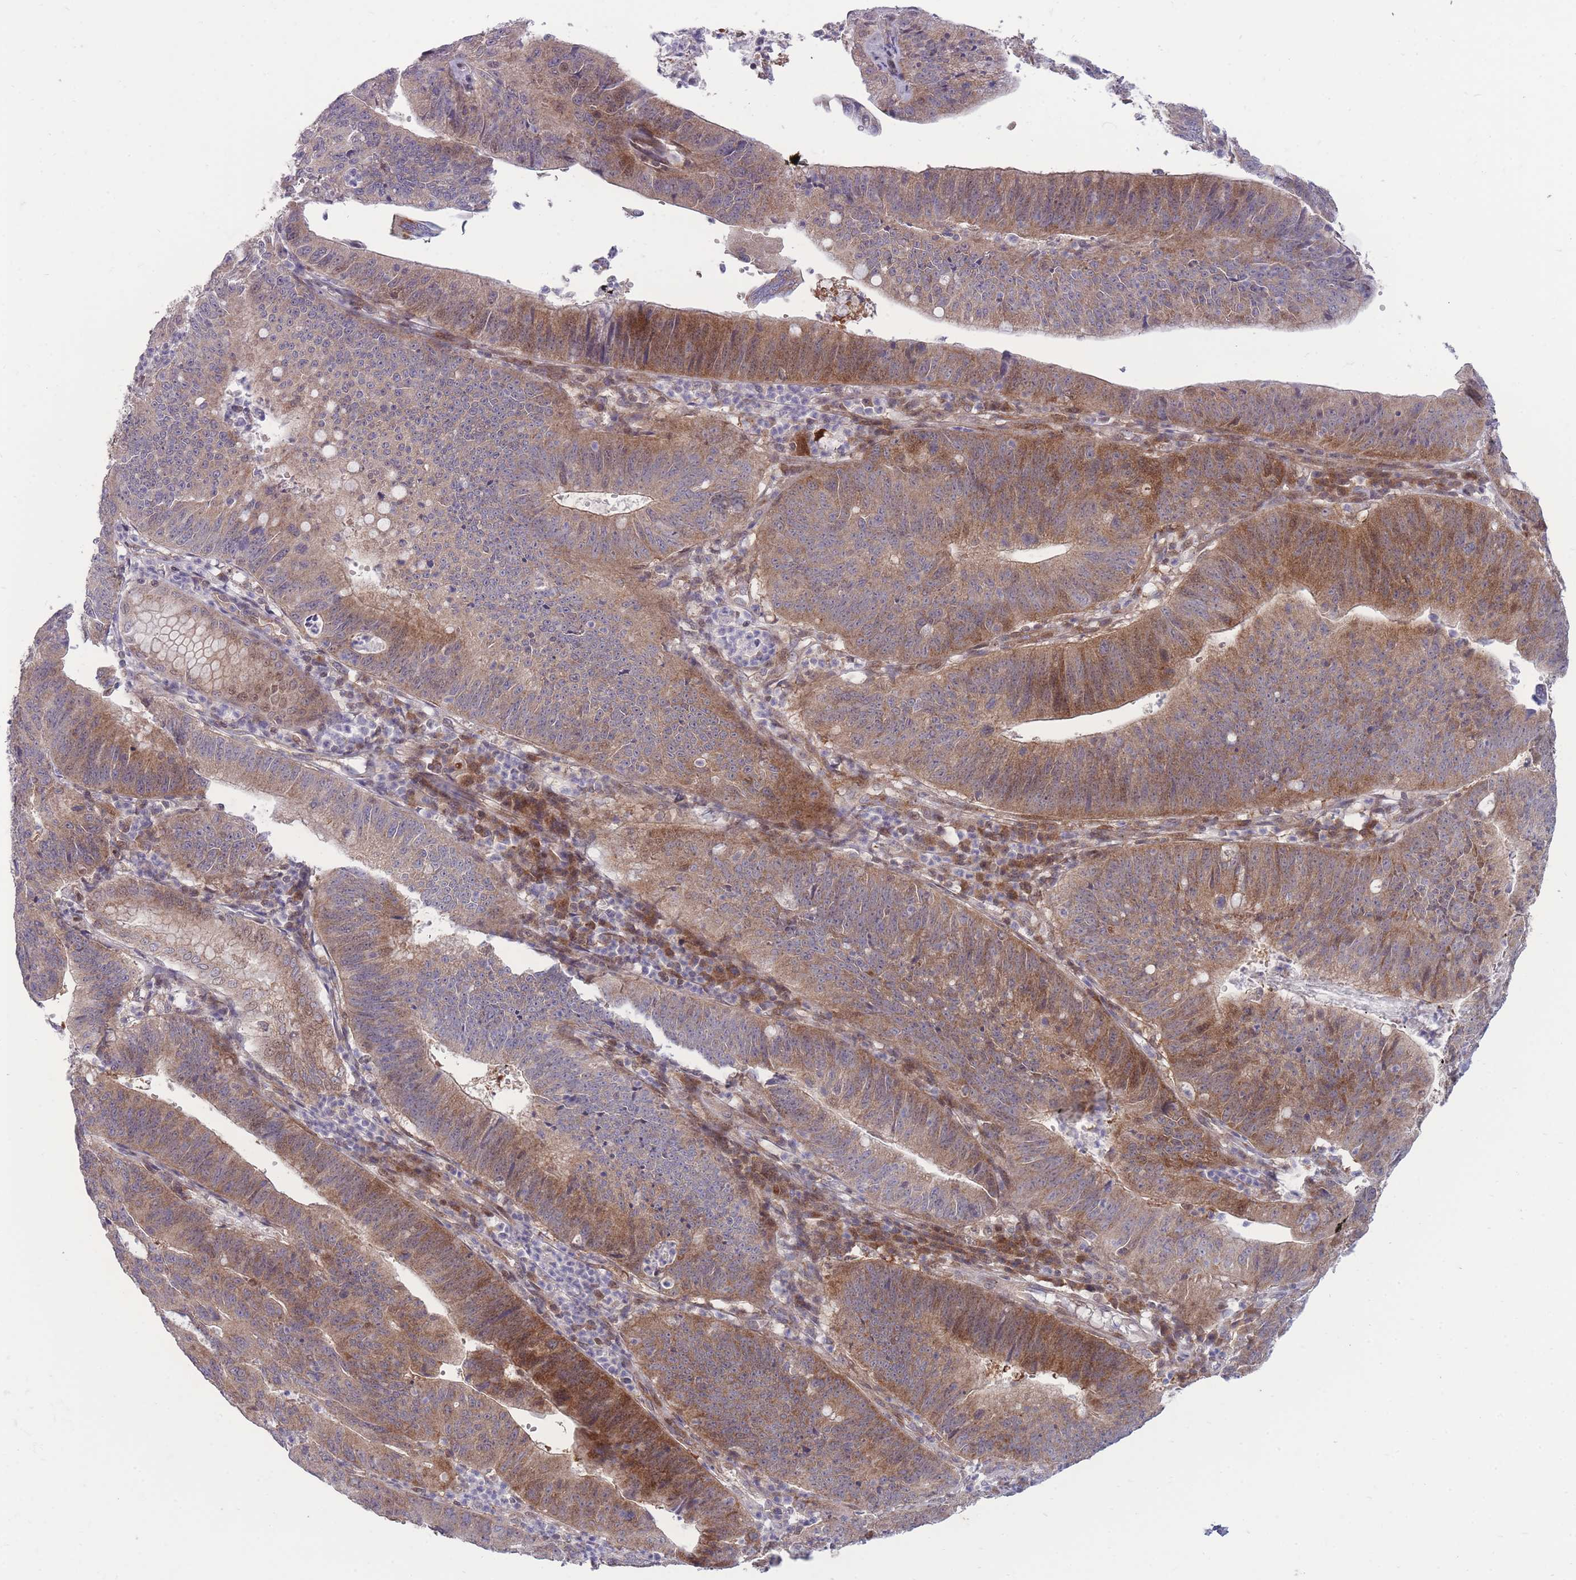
{"staining": {"intensity": "moderate", "quantity": "25%-75%", "location": "cytoplasmic/membranous"}, "tissue": "stomach cancer", "cell_type": "Tumor cells", "image_type": "cancer", "snomed": [{"axis": "morphology", "description": "Adenocarcinoma, NOS"}, {"axis": "topography", "description": "Stomach"}], "caption": "Moderate cytoplasmic/membranous protein expression is appreciated in approximately 25%-75% of tumor cells in stomach adenocarcinoma.", "gene": "RIC8A", "patient": {"sex": "male", "age": 59}}